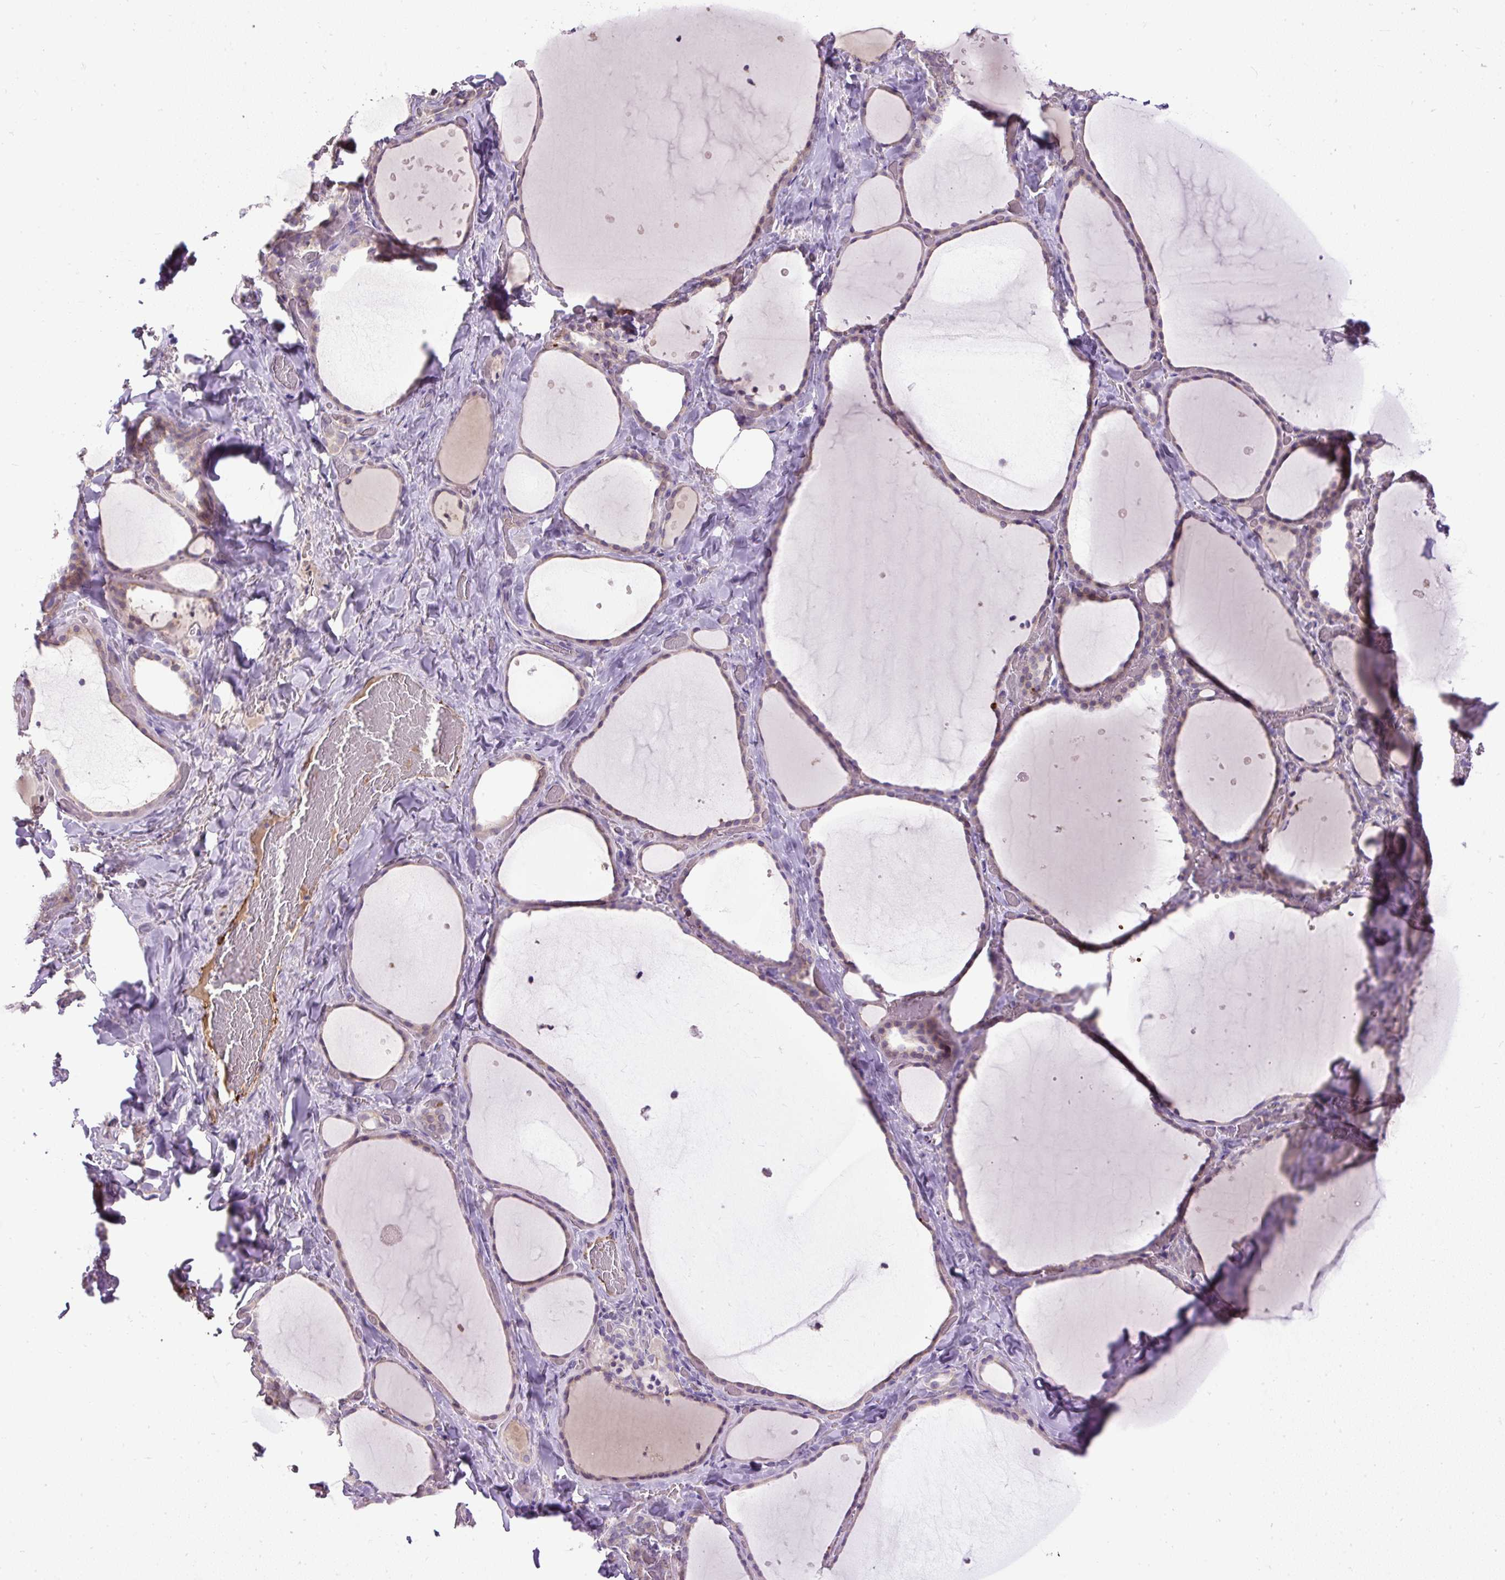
{"staining": {"intensity": "weak", "quantity": "25%-75%", "location": "cytoplasmic/membranous"}, "tissue": "thyroid gland", "cell_type": "Glandular cells", "image_type": "normal", "snomed": [{"axis": "morphology", "description": "Normal tissue, NOS"}, {"axis": "topography", "description": "Thyroid gland"}], "caption": "Immunohistochemistry (DAB) staining of benign thyroid gland displays weak cytoplasmic/membranous protein staining in about 25%-75% of glandular cells.", "gene": "LEFTY1", "patient": {"sex": "female", "age": 36}}